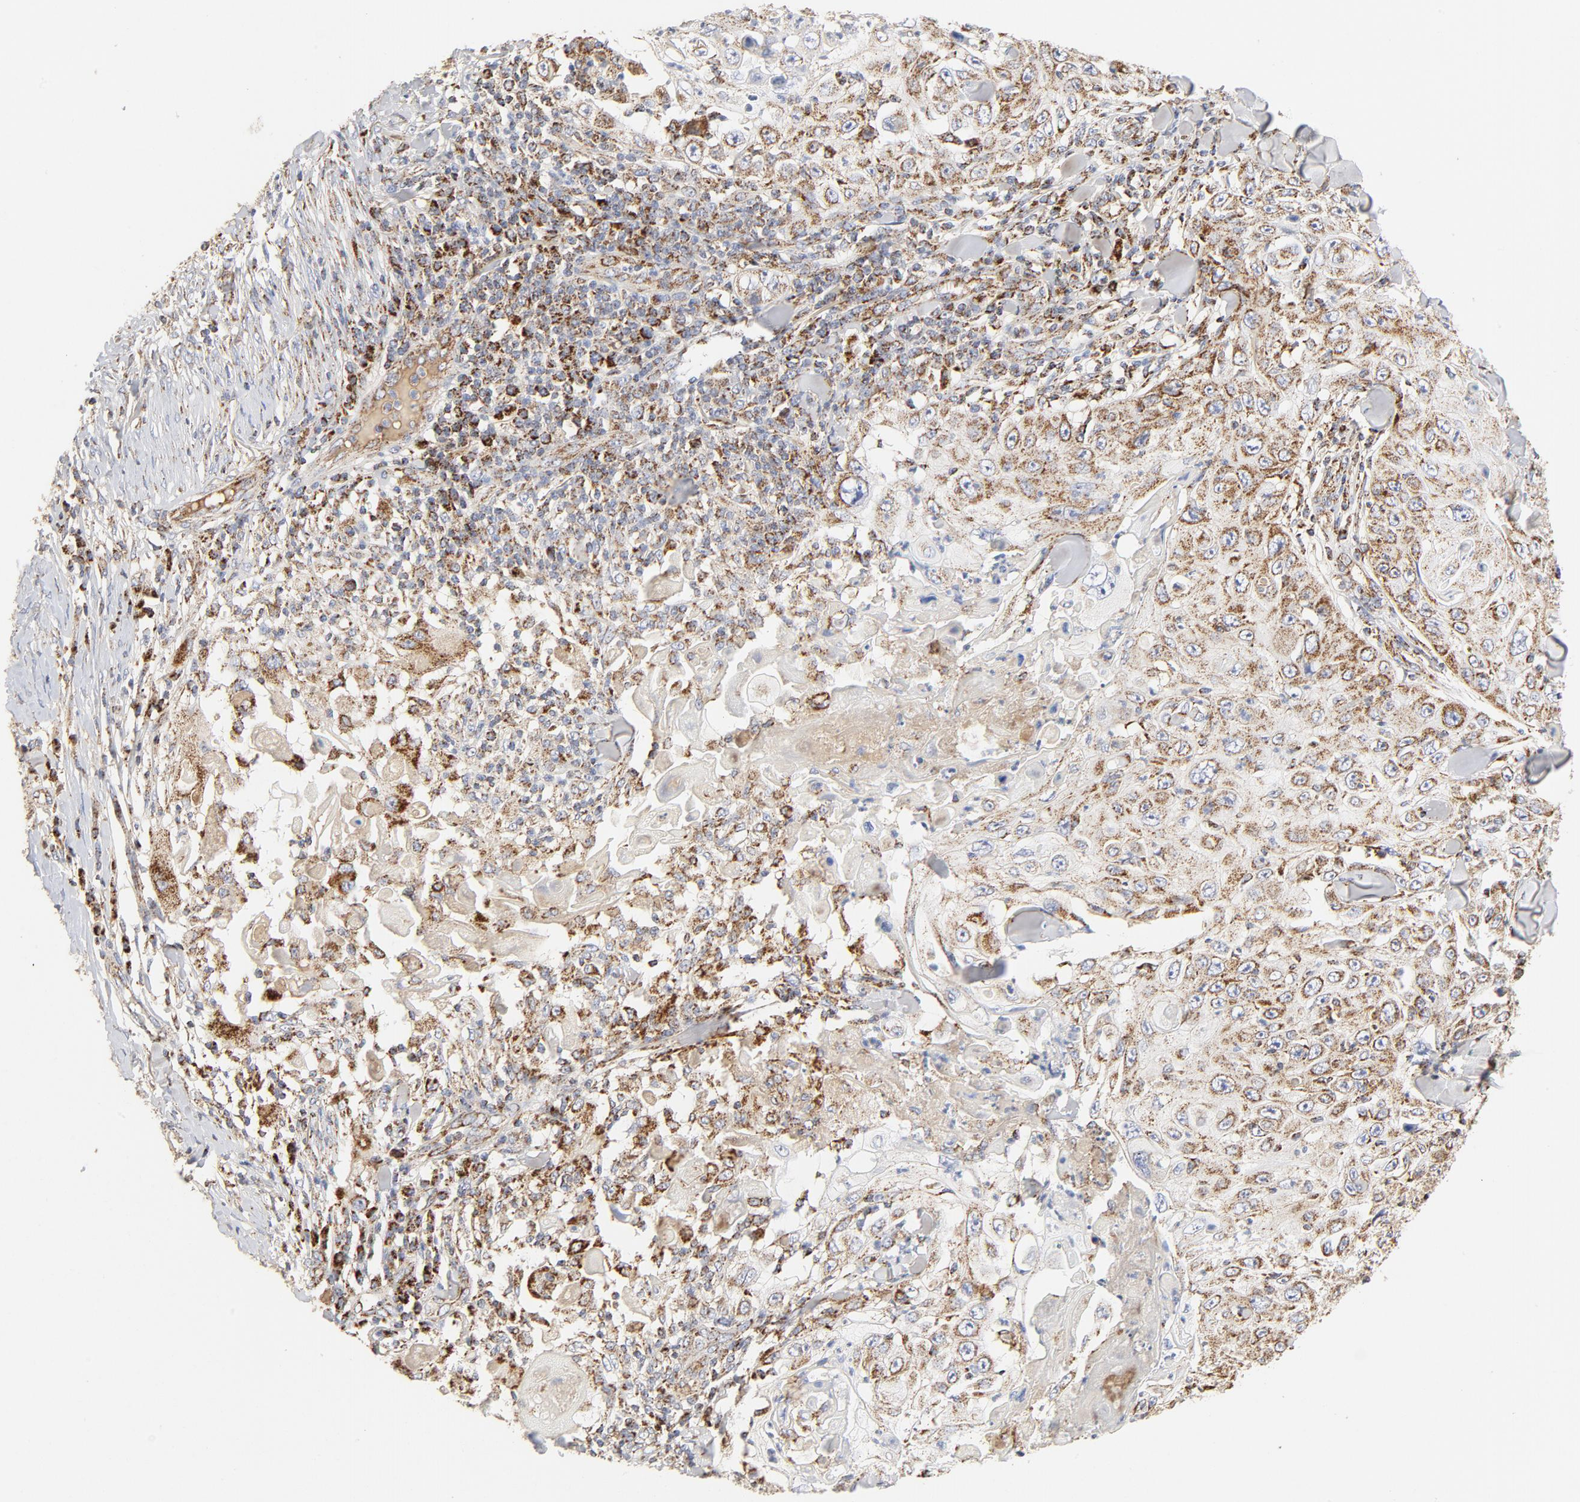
{"staining": {"intensity": "moderate", "quantity": ">75%", "location": "cytoplasmic/membranous"}, "tissue": "skin cancer", "cell_type": "Tumor cells", "image_type": "cancer", "snomed": [{"axis": "morphology", "description": "Squamous cell carcinoma, NOS"}, {"axis": "topography", "description": "Skin"}], "caption": "Skin squamous cell carcinoma stained with DAB IHC exhibits medium levels of moderate cytoplasmic/membranous positivity in about >75% of tumor cells.", "gene": "PCNX4", "patient": {"sex": "male", "age": 86}}